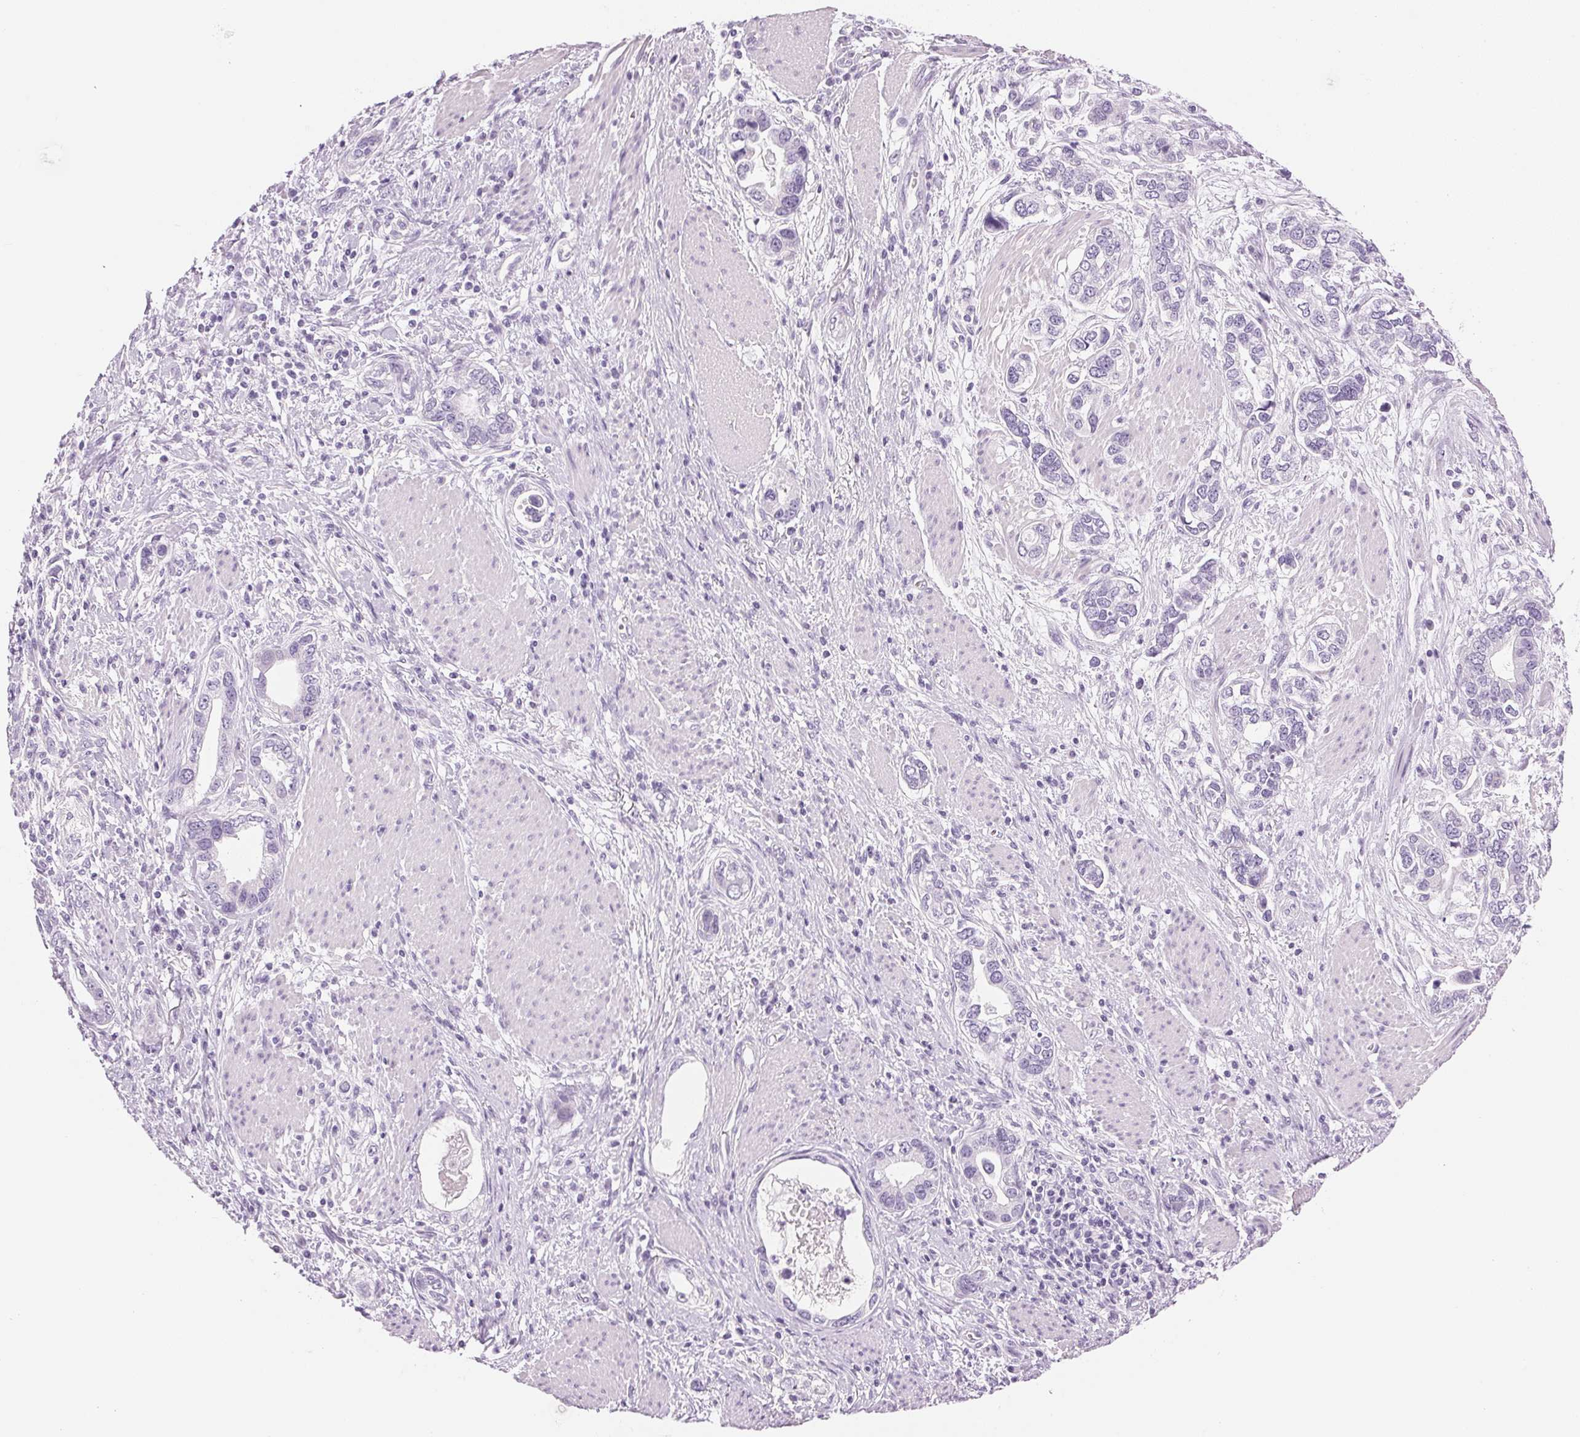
{"staining": {"intensity": "negative", "quantity": "none", "location": "none"}, "tissue": "stomach cancer", "cell_type": "Tumor cells", "image_type": "cancer", "snomed": [{"axis": "morphology", "description": "Adenocarcinoma, NOS"}, {"axis": "topography", "description": "Stomach, lower"}], "caption": "Immunohistochemical staining of human stomach cancer (adenocarcinoma) exhibits no significant expression in tumor cells. Nuclei are stained in blue.", "gene": "IGFBP1", "patient": {"sex": "female", "age": 93}}